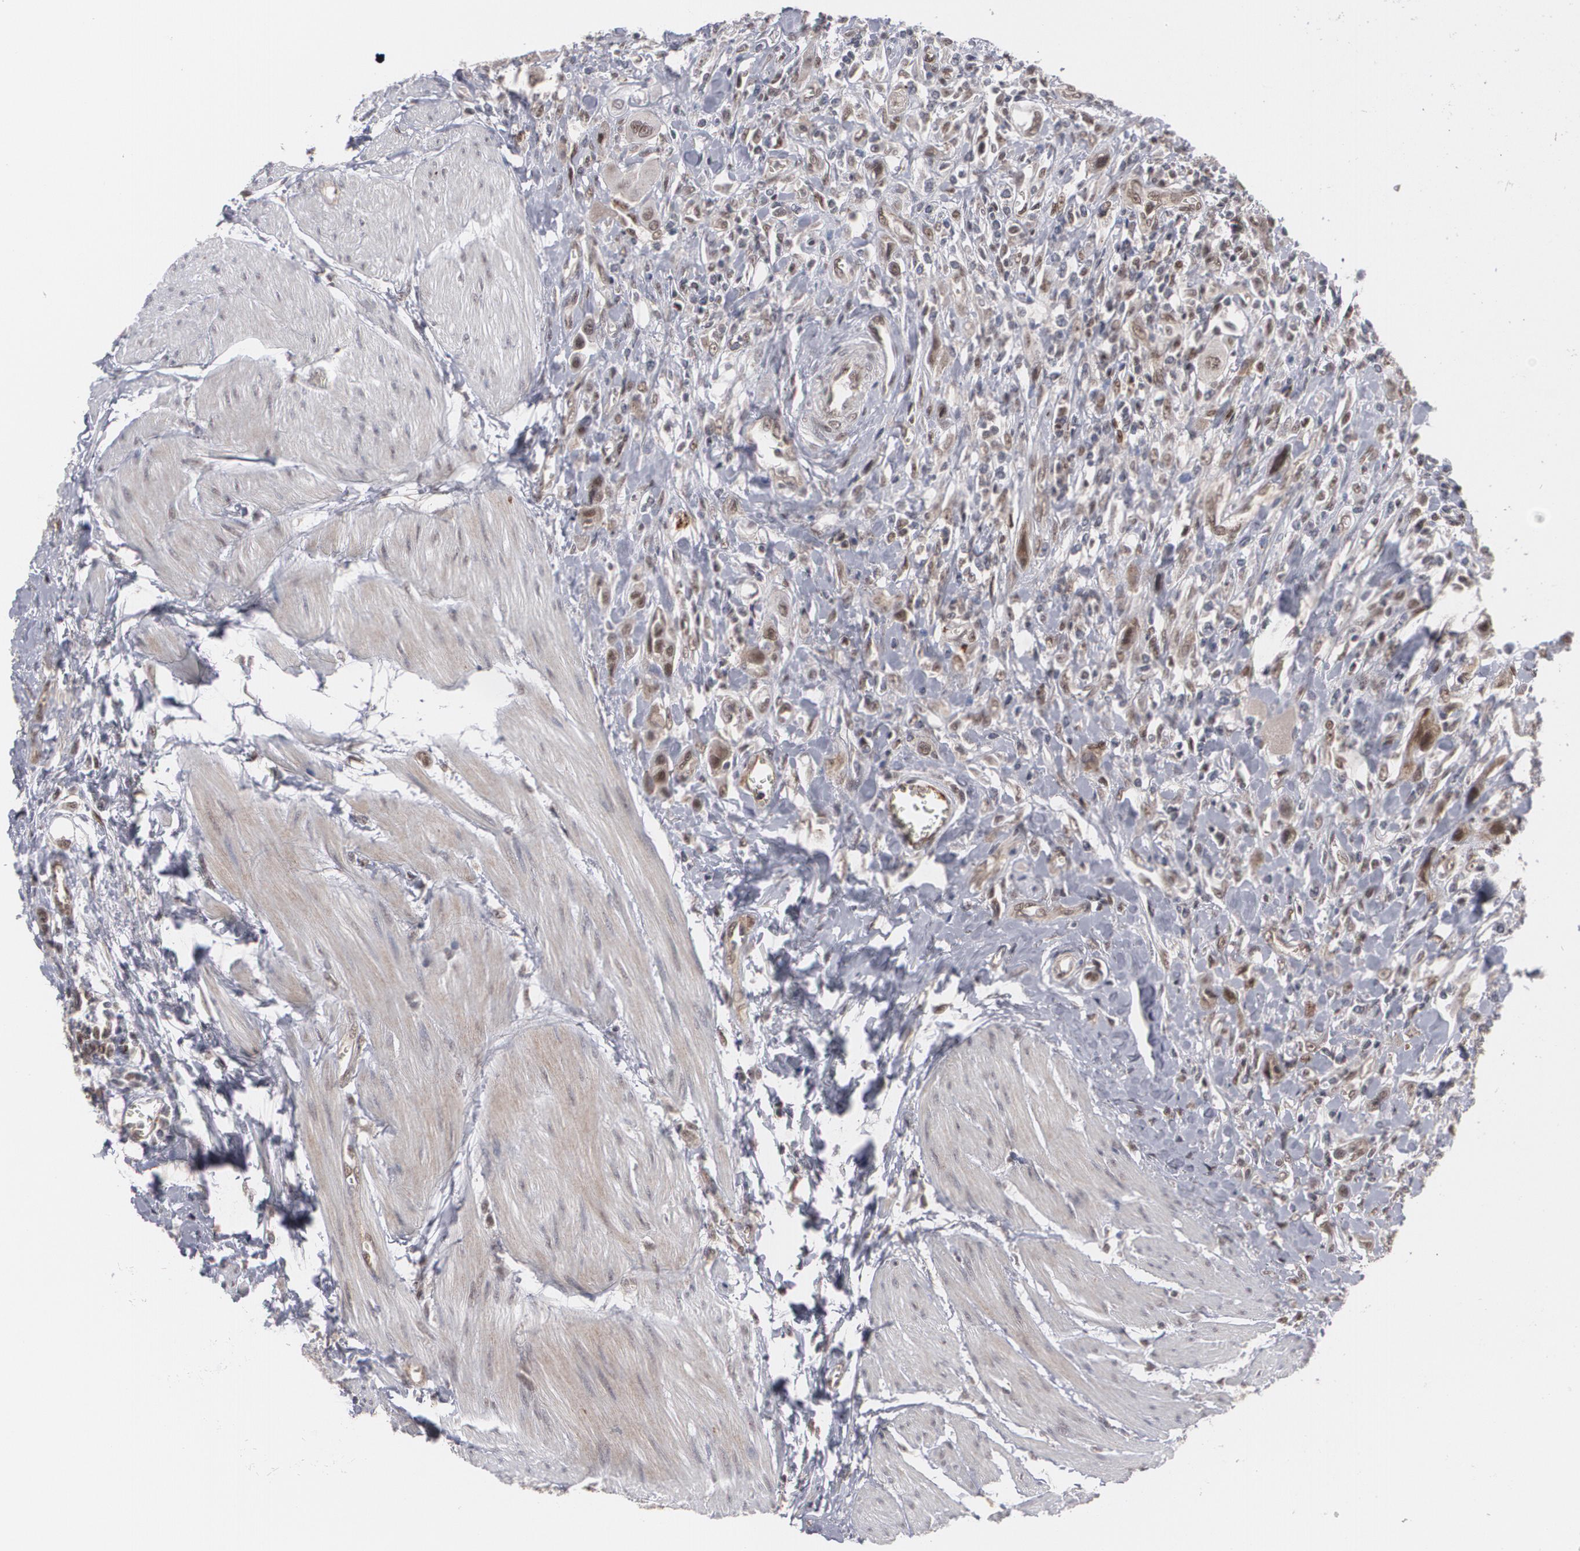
{"staining": {"intensity": "moderate", "quantity": ">75%", "location": "nuclear"}, "tissue": "urothelial cancer", "cell_type": "Tumor cells", "image_type": "cancer", "snomed": [{"axis": "morphology", "description": "Urothelial carcinoma, High grade"}, {"axis": "topography", "description": "Urinary bladder"}], "caption": "Immunohistochemical staining of urothelial carcinoma (high-grade) reveals medium levels of moderate nuclear protein expression in about >75% of tumor cells. The staining was performed using DAB, with brown indicating positive protein expression. Nuclei are stained blue with hematoxylin.", "gene": "INTS6", "patient": {"sex": "male", "age": 50}}